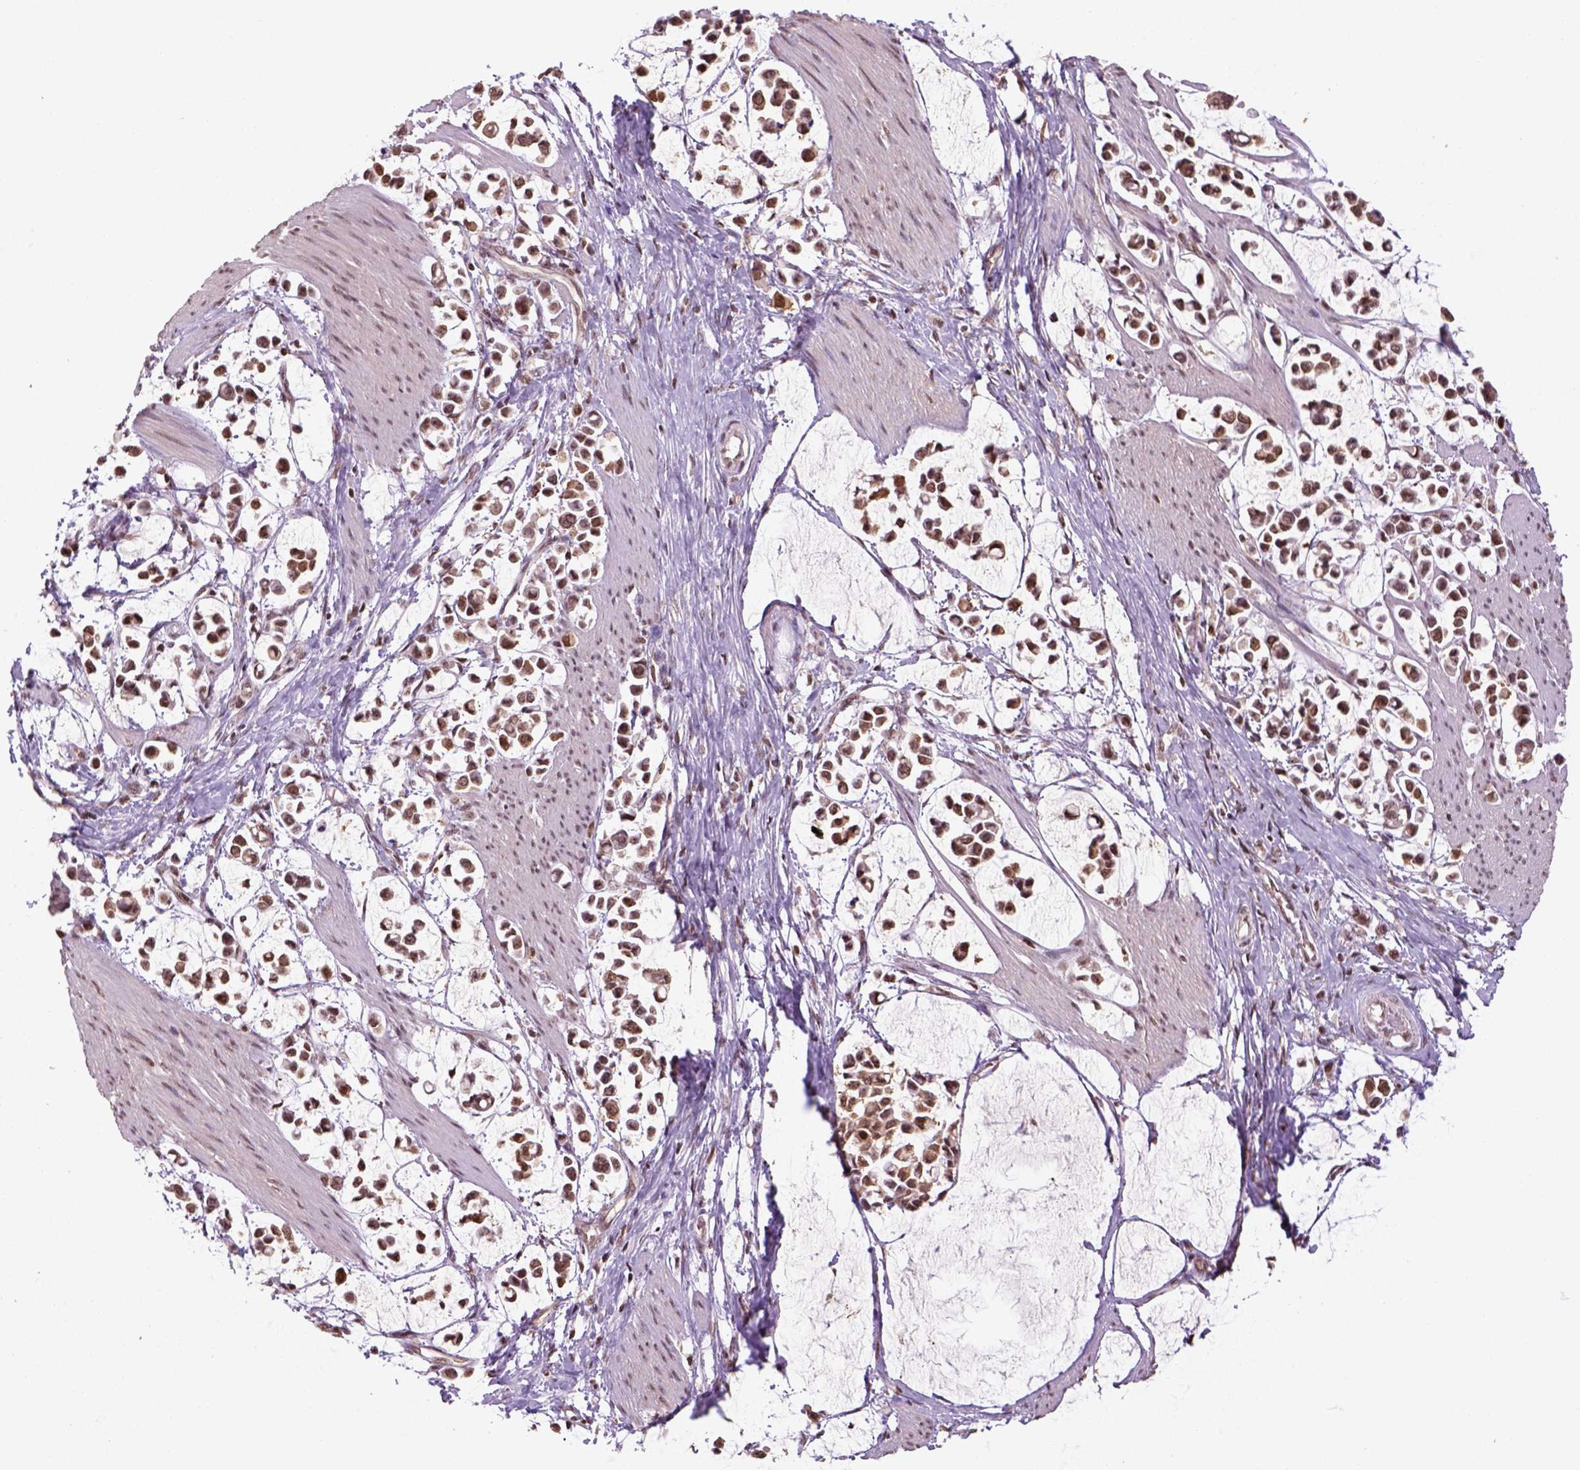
{"staining": {"intensity": "strong", "quantity": ">75%", "location": "nuclear"}, "tissue": "stomach cancer", "cell_type": "Tumor cells", "image_type": "cancer", "snomed": [{"axis": "morphology", "description": "Adenocarcinoma, NOS"}, {"axis": "topography", "description": "Stomach"}], "caption": "The photomicrograph reveals a brown stain indicating the presence of a protein in the nuclear of tumor cells in stomach adenocarcinoma.", "gene": "GOT1", "patient": {"sex": "male", "age": 82}}